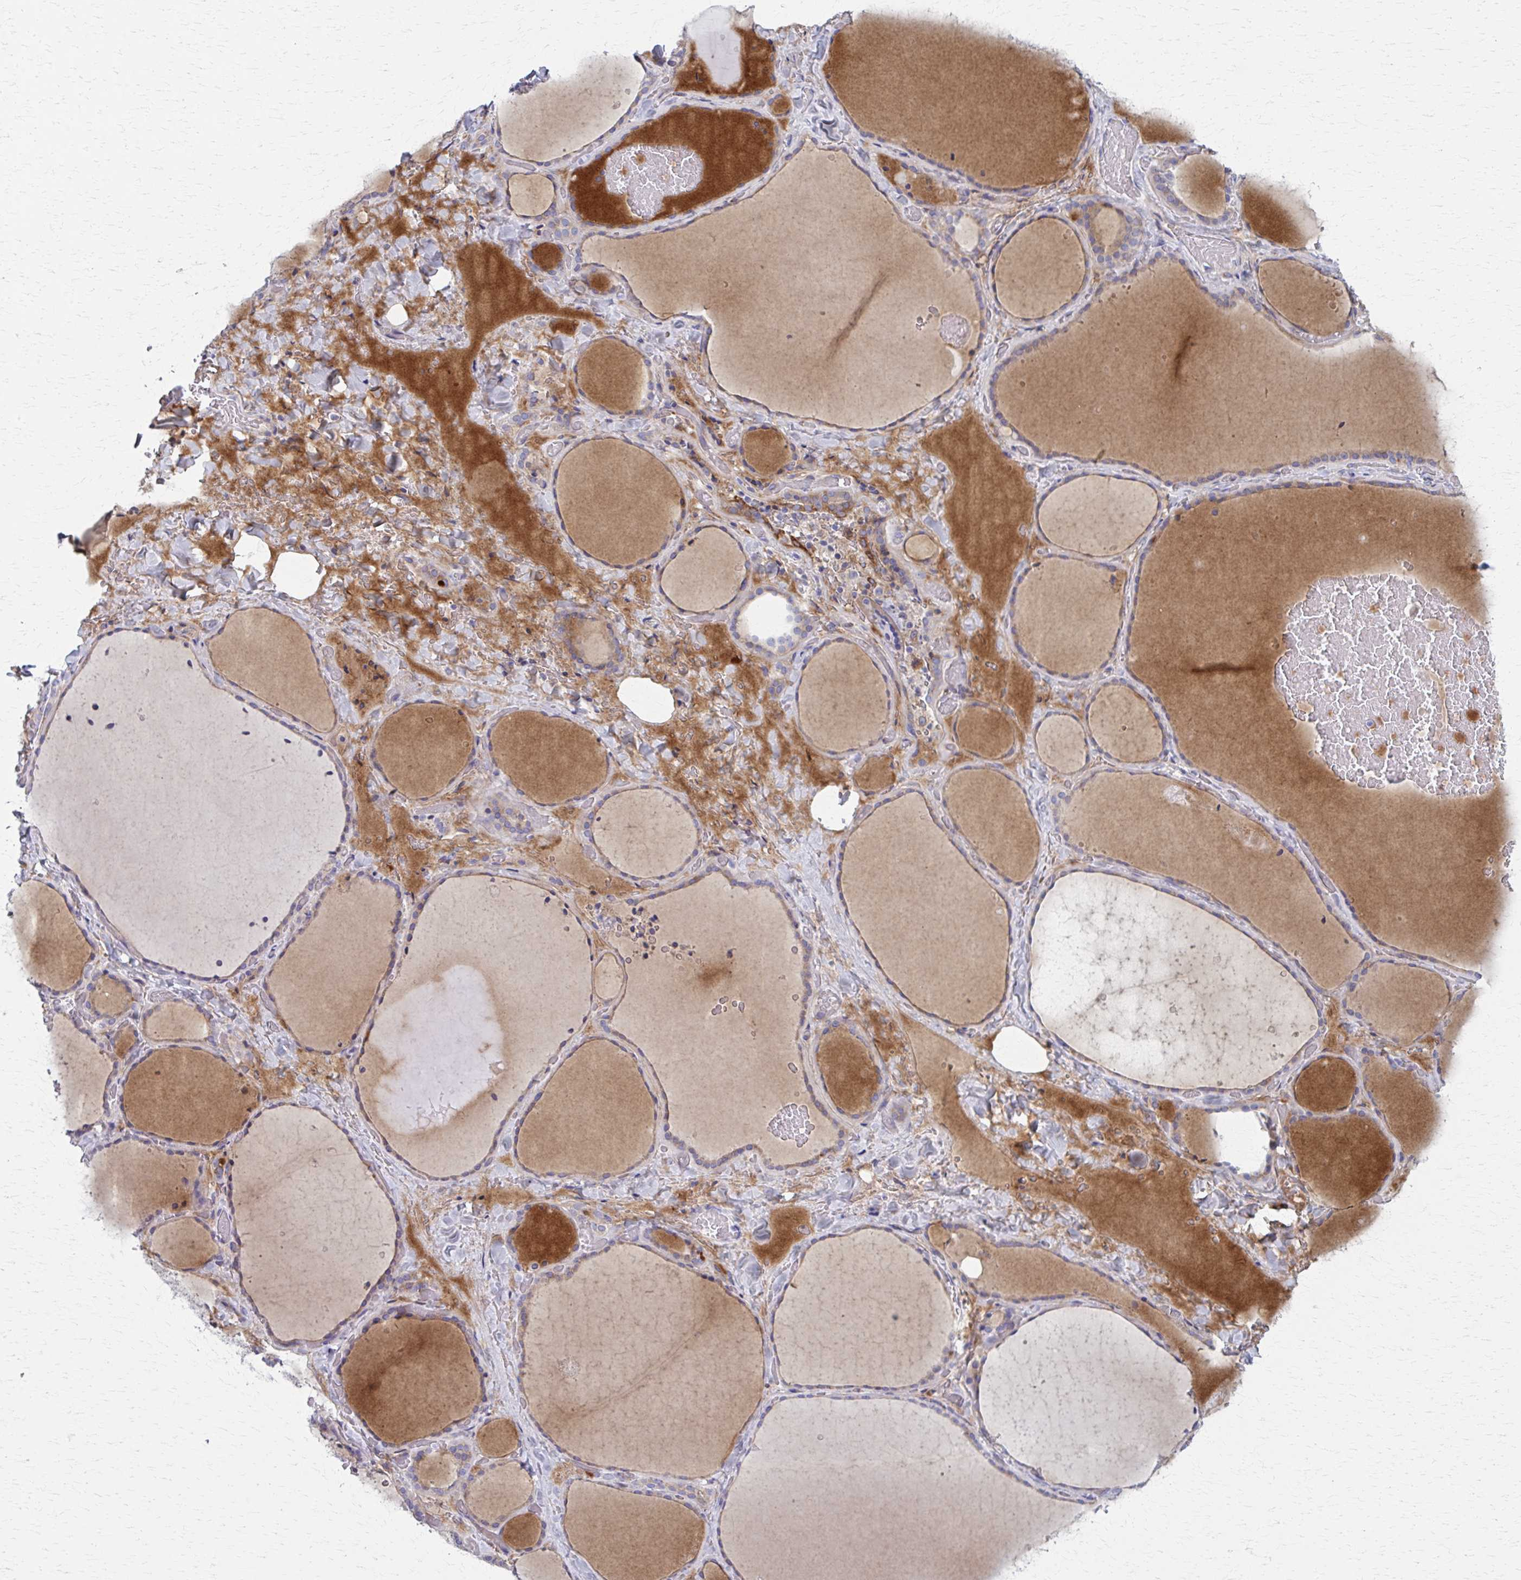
{"staining": {"intensity": "moderate", "quantity": ">75%", "location": "cytoplasmic/membranous"}, "tissue": "thyroid gland", "cell_type": "Glandular cells", "image_type": "normal", "snomed": [{"axis": "morphology", "description": "Normal tissue, NOS"}, {"axis": "topography", "description": "Thyroid gland"}], "caption": "DAB (3,3'-diaminobenzidine) immunohistochemical staining of benign thyroid gland demonstrates moderate cytoplasmic/membranous protein expression in about >75% of glandular cells.", "gene": "SPATS2L", "patient": {"sex": "female", "age": 36}}